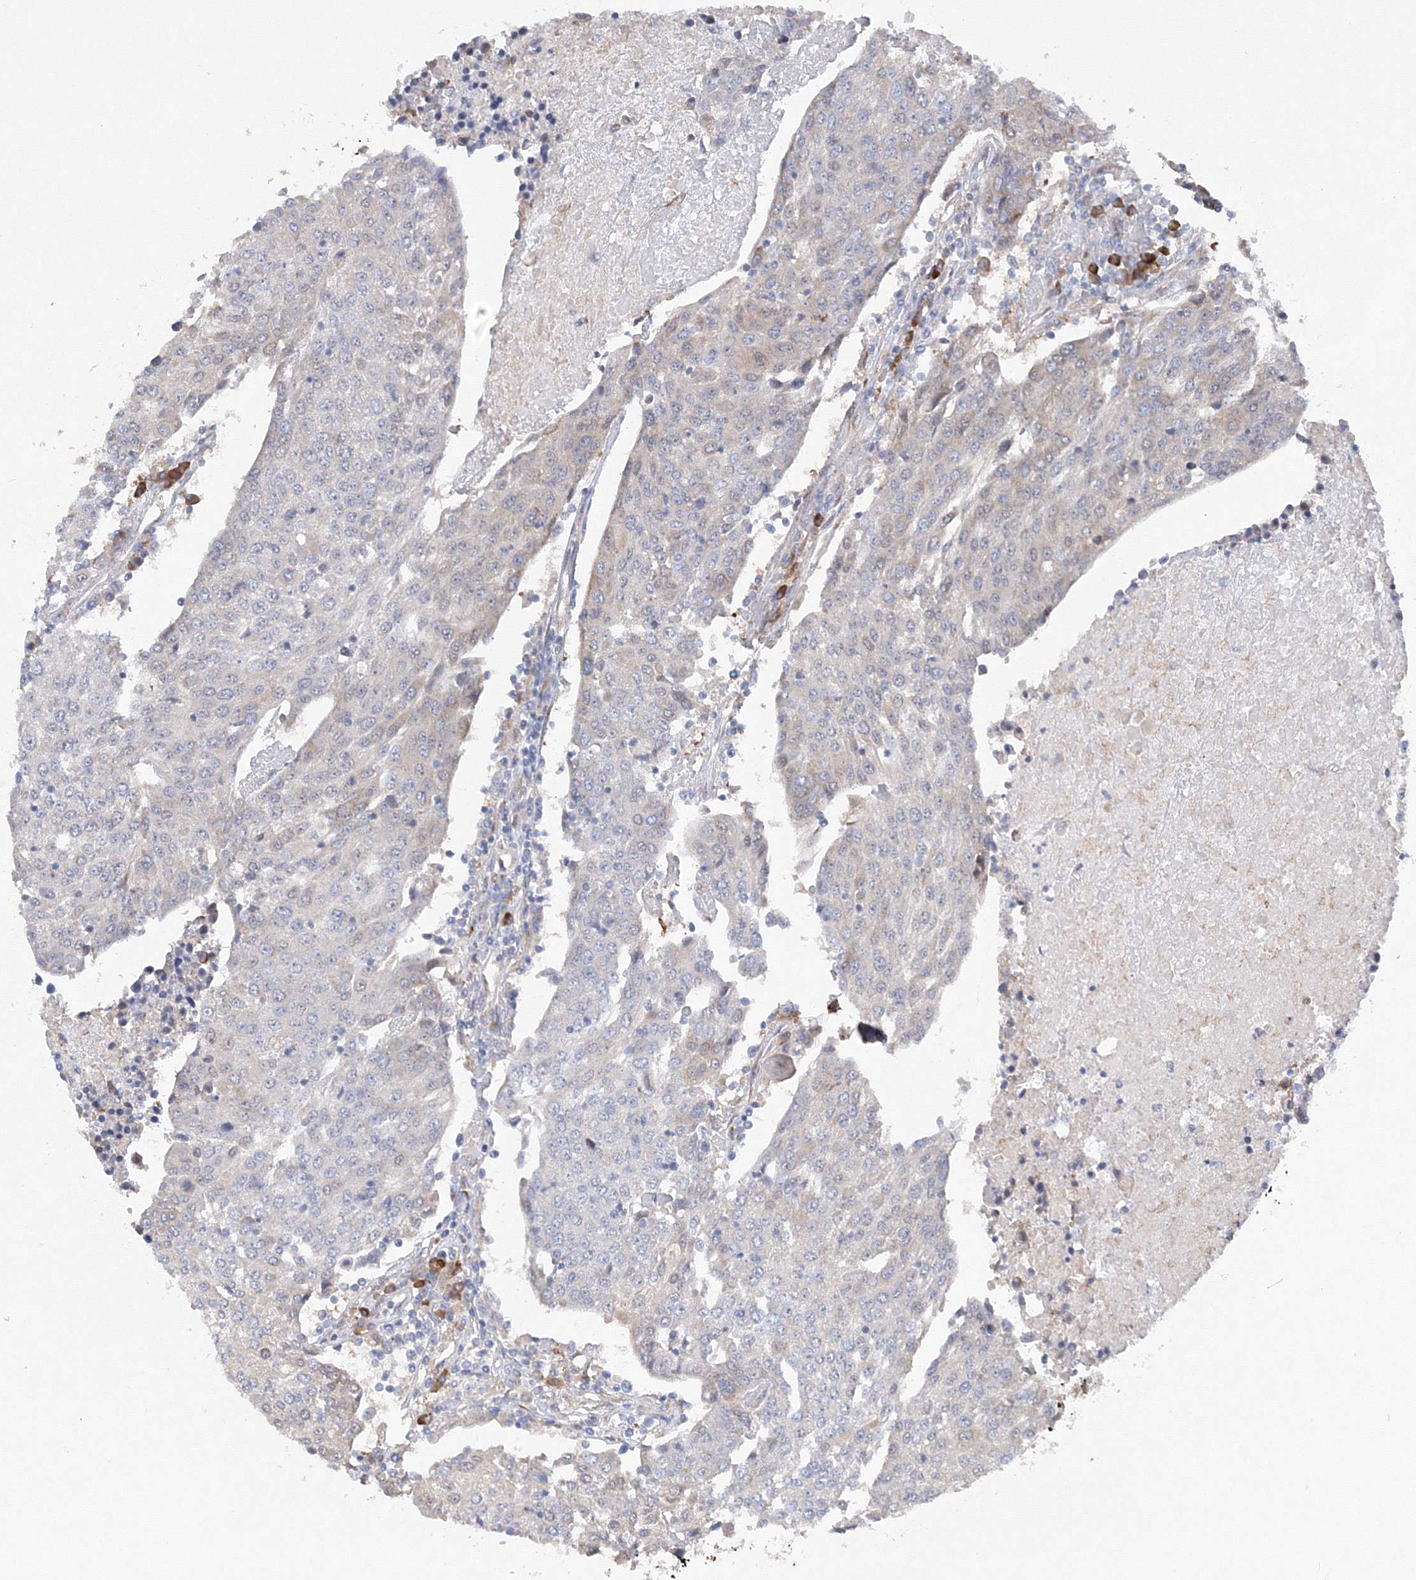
{"staining": {"intensity": "weak", "quantity": "<25%", "location": "cytoplasmic/membranous"}, "tissue": "urothelial cancer", "cell_type": "Tumor cells", "image_type": "cancer", "snomed": [{"axis": "morphology", "description": "Urothelial carcinoma, High grade"}, {"axis": "topography", "description": "Urinary bladder"}], "caption": "Tumor cells show no significant protein expression in urothelial cancer.", "gene": "DIS3L2", "patient": {"sex": "female", "age": 85}}